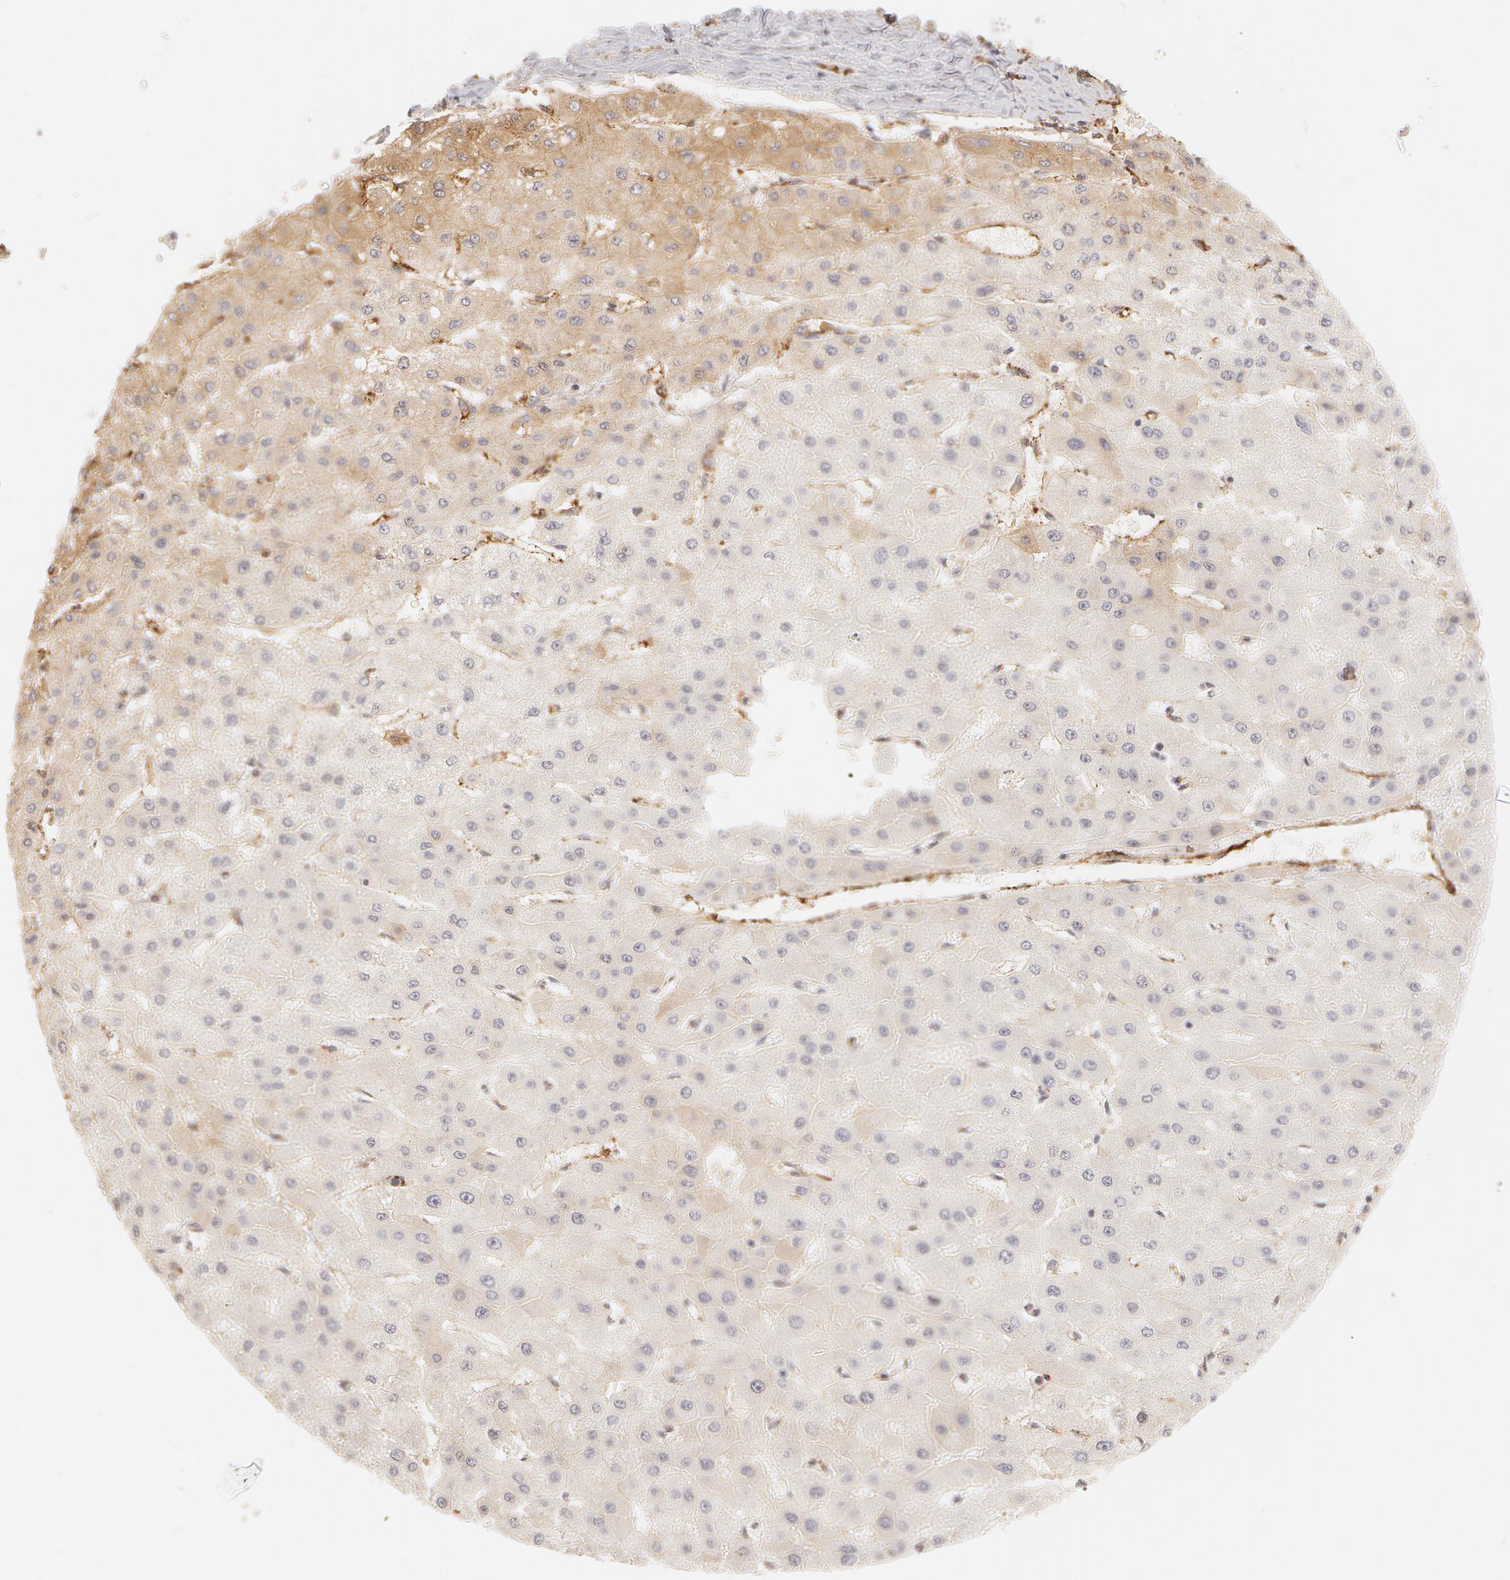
{"staining": {"intensity": "negative", "quantity": "none", "location": "none"}, "tissue": "liver cancer", "cell_type": "Tumor cells", "image_type": "cancer", "snomed": [{"axis": "morphology", "description": "Carcinoma, Hepatocellular, NOS"}, {"axis": "topography", "description": "Liver"}], "caption": "Hepatocellular carcinoma (liver) was stained to show a protein in brown. There is no significant positivity in tumor cells.", "gene": "VWF", "patient": {"sex": "female", "age": 52}}